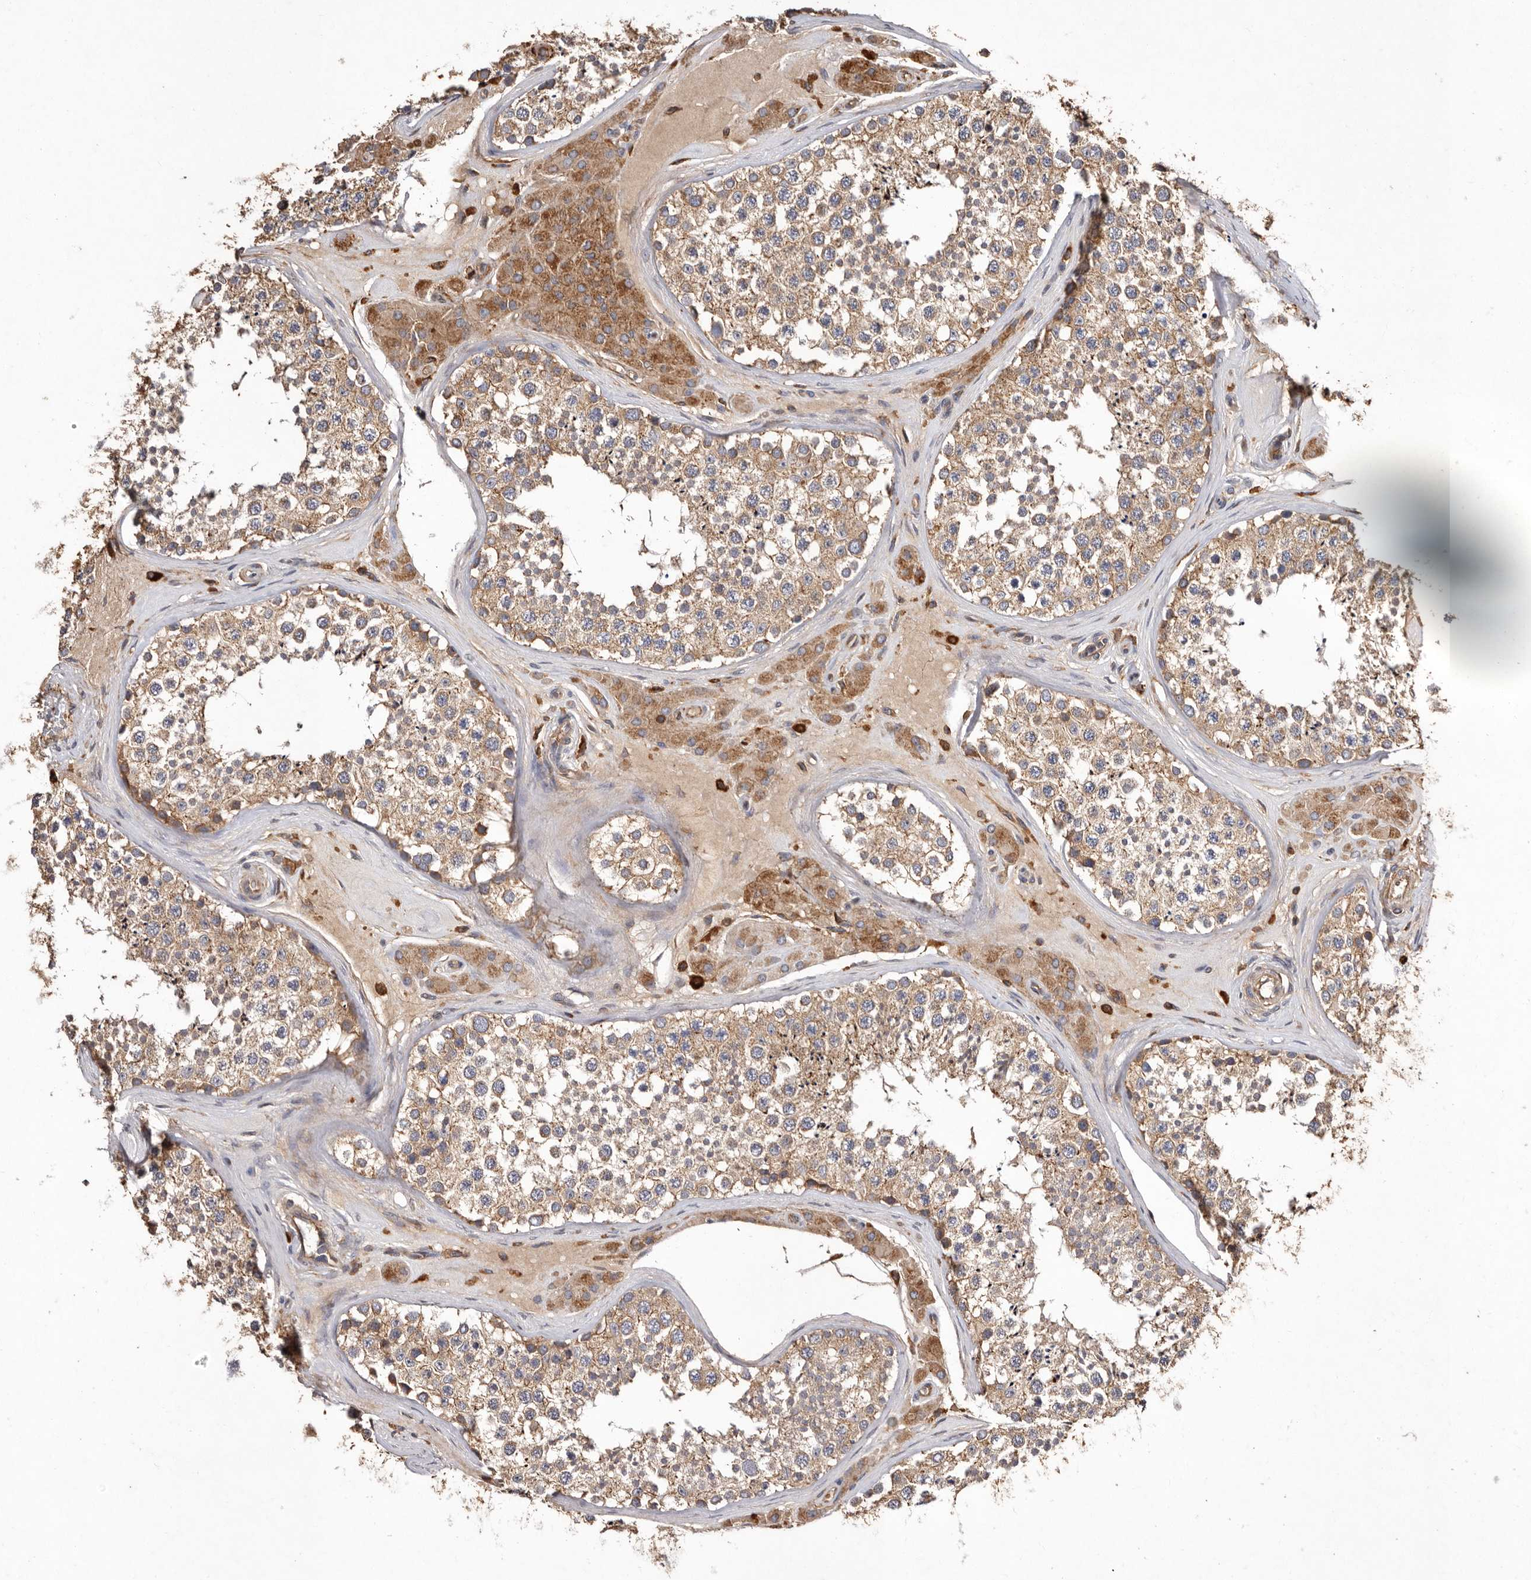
{"staining": {"intensity": "strong", "quantity": ">75%", "location": "cytoplasmic/membranous"}, "tissue": "testis", "cell_type": "Cells in seminiferous ducts", "image_type": "normal", "snomed": [{"axis": "morphology", "description": "Normal tissue, NOS"}, {"axis": "topography", "description": "Testis"}], "caption": "A histopathology image of testis stained for a protein reveals strong cytoplasmic/membranous brown staining in cells in seminiferous ducts.", "gene": "COQ8B", "patient": {"sex": "male", "age": 46}}